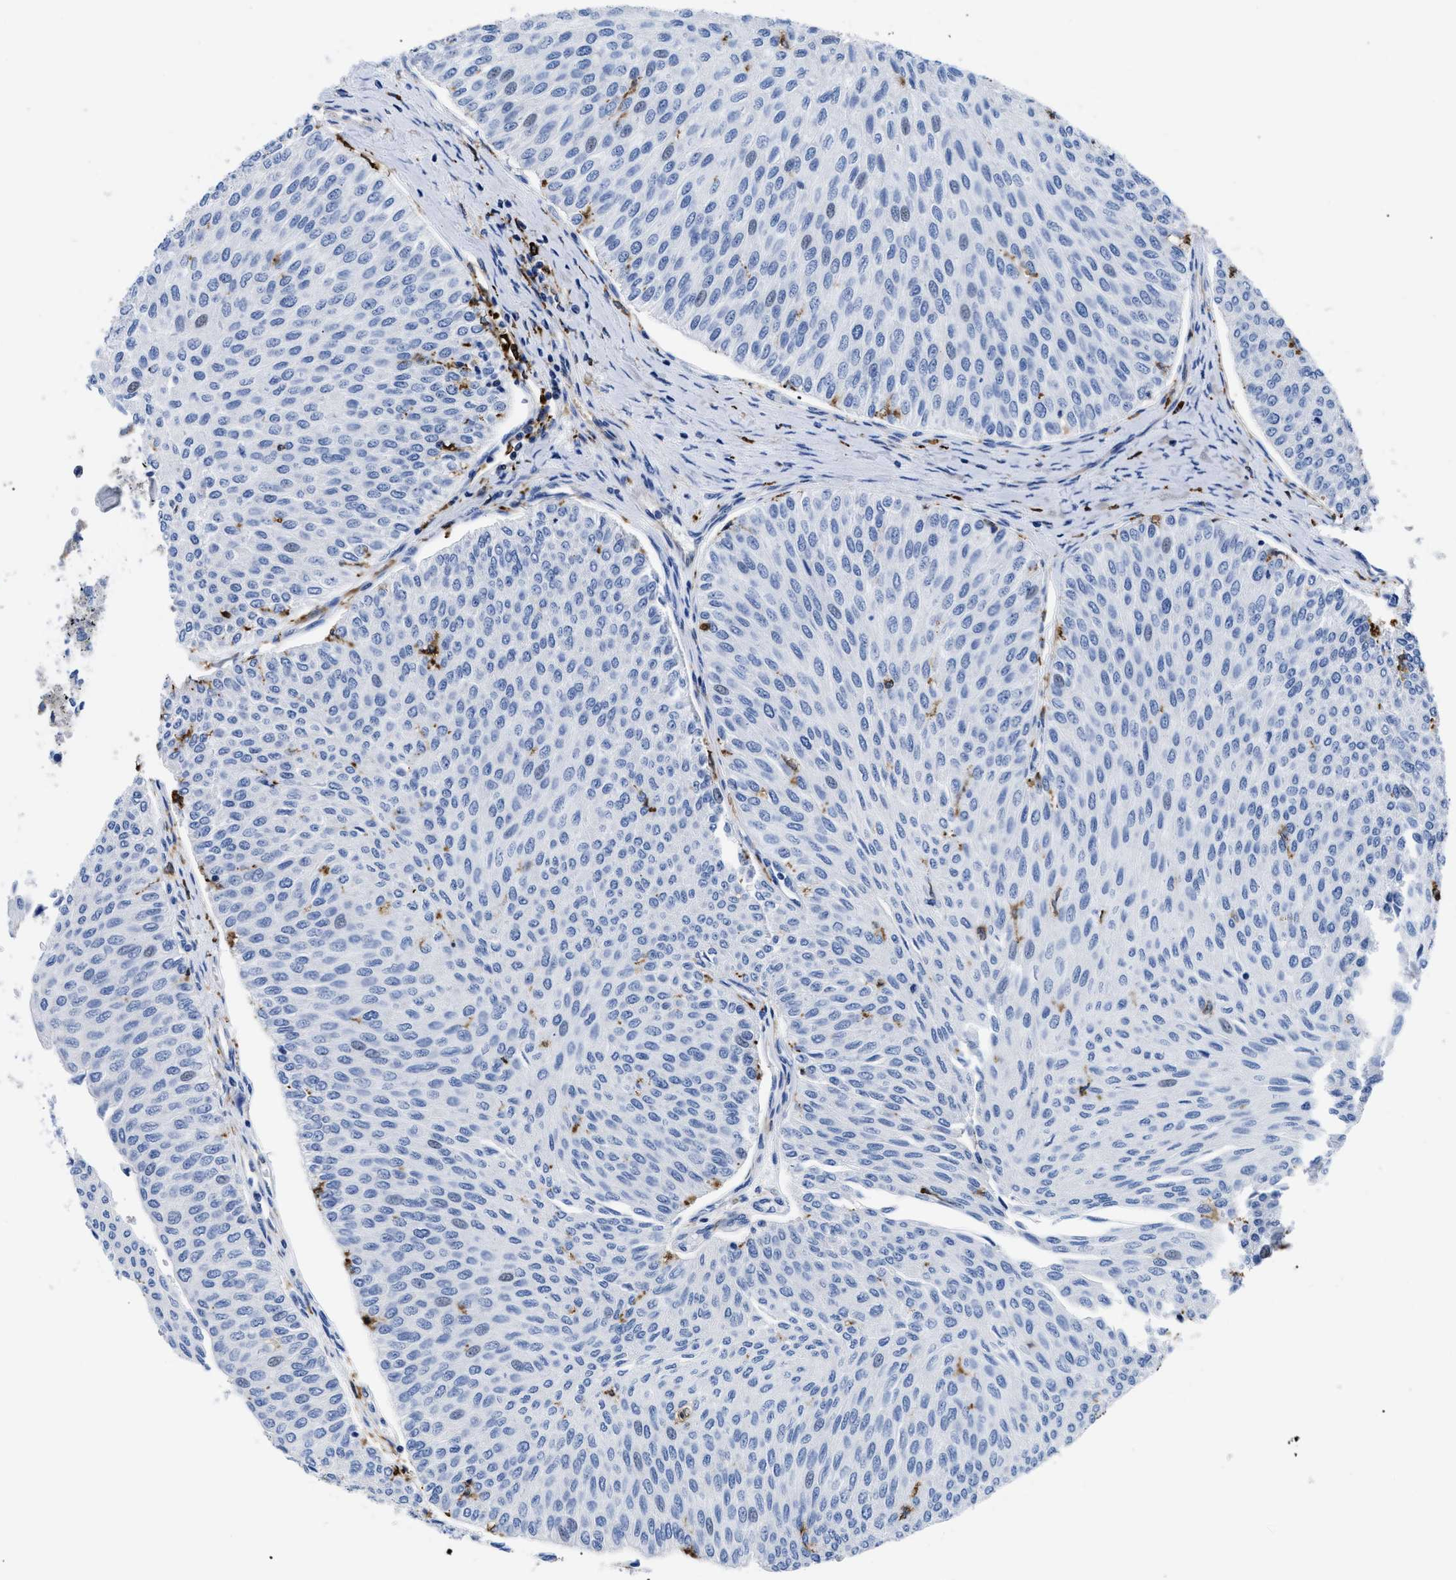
{"staining": {"intensity": "negative", "quantity": "none", "location": "none"}, "tissue": "urothelial cancer", "cell_type": "Tumor cells", "image_type": "cancer", "snomed": [{"axis": "morphology", "description": "Urothelial carcinoma, Low grade"}, {"axis": "topography", "description": "Urinary bladder"}], "caption": "An immunohistochemistry (IHC) micrograph of urothelial cancer is shown. There is no staining in tumor cells of urothelial cancer.", "gene": "HLA-DPA1", "patient": {"sex": "male", "age": 78}}